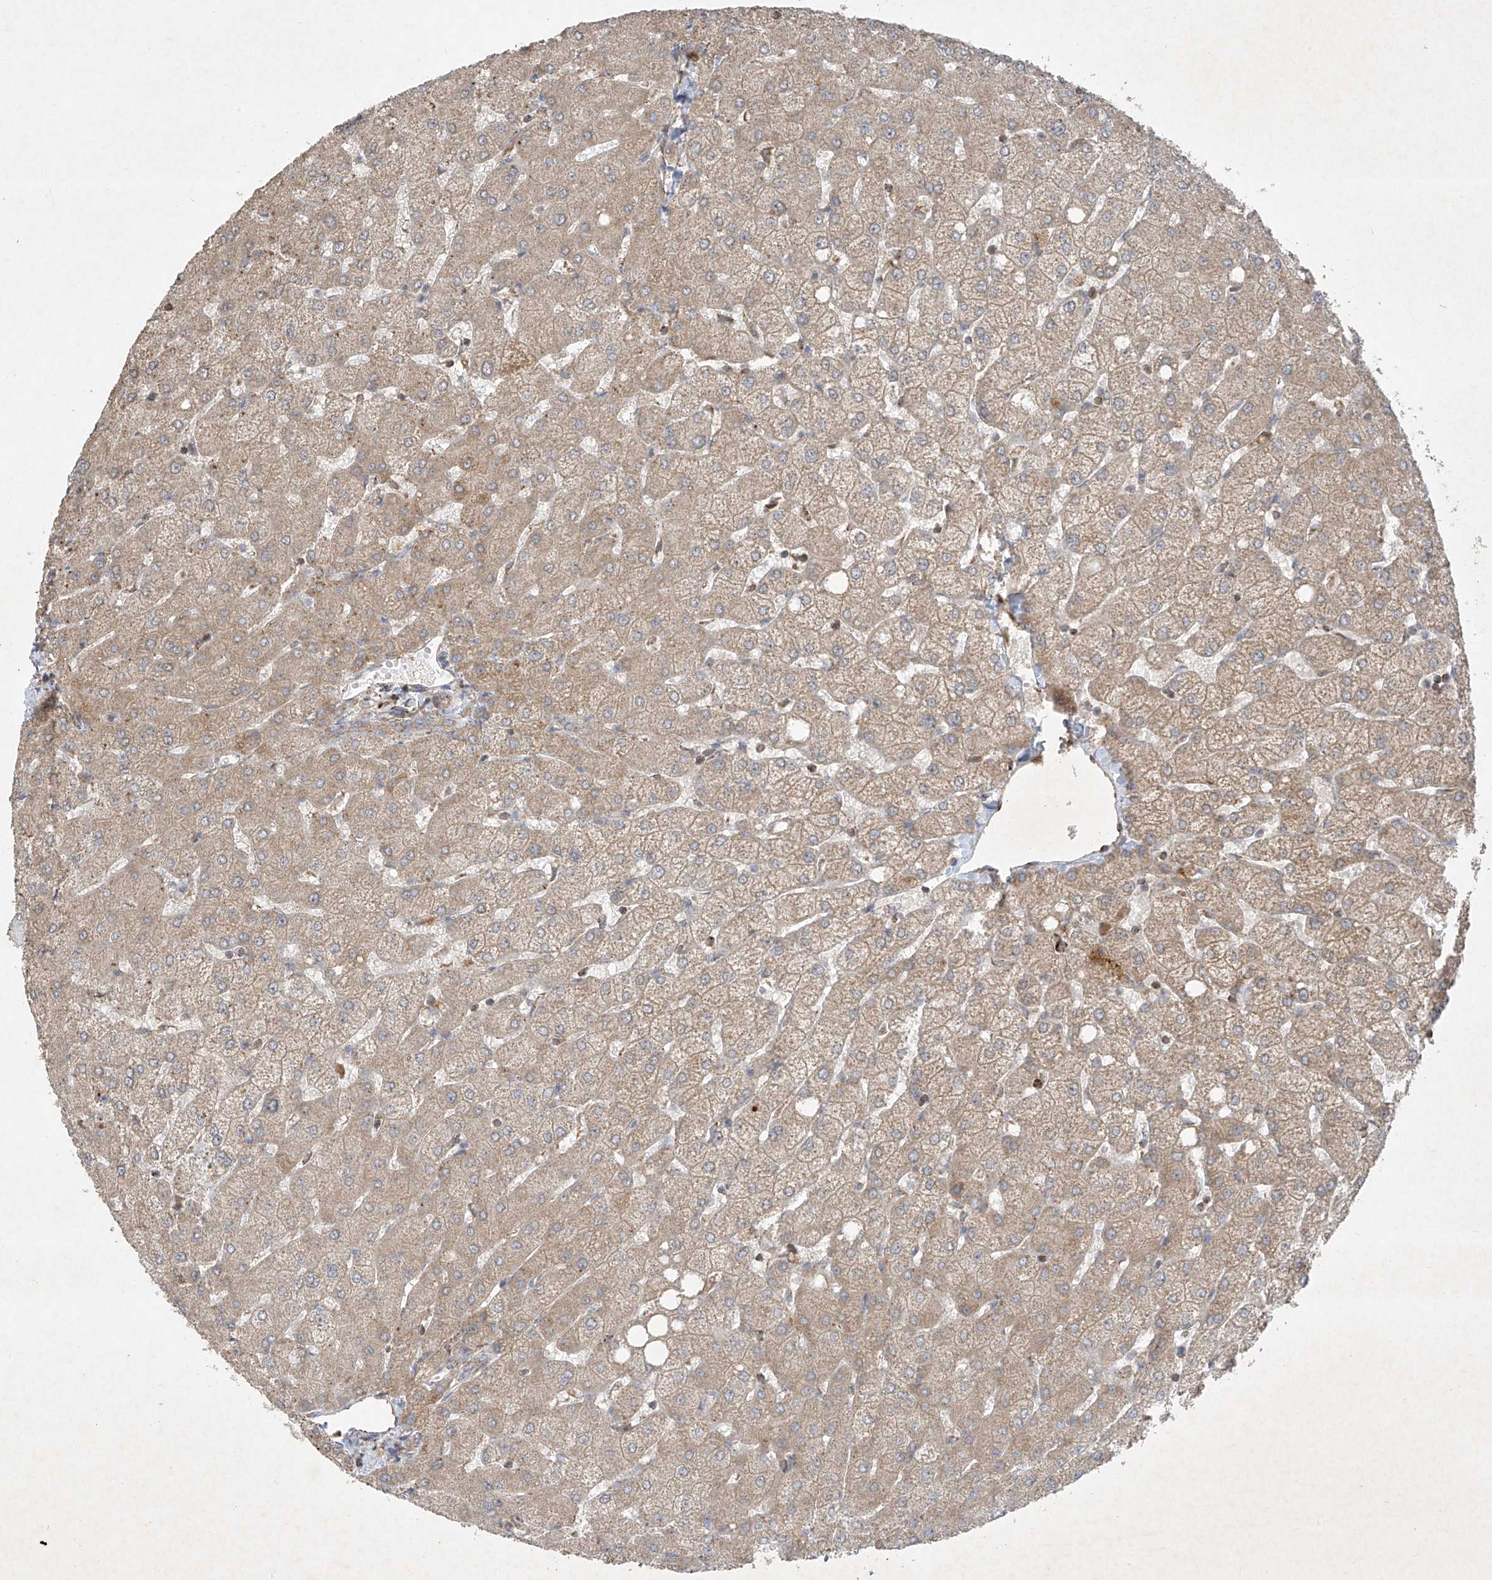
{"staining": {"intensity": "weak", "quantity": "<25%", "location": "cytoplasmic/membranous"}, "tissue": "liver", "cell_type": "Cholangiocytes", "image_type": "normal", "snomed": [{"axis": "morphology", "description": "Normal tissue, NOS"}, {"axis": "topography", "description": "Liver"}], "caption": "The micrograph shows no staining of cholangiocytes in normal liver. The staining is performed using DAB brown chromogen with nuclei counter-stained in using hematoxylin.", "gene": "UQCC1", "patient": {"sex": "female", "age": 54}}